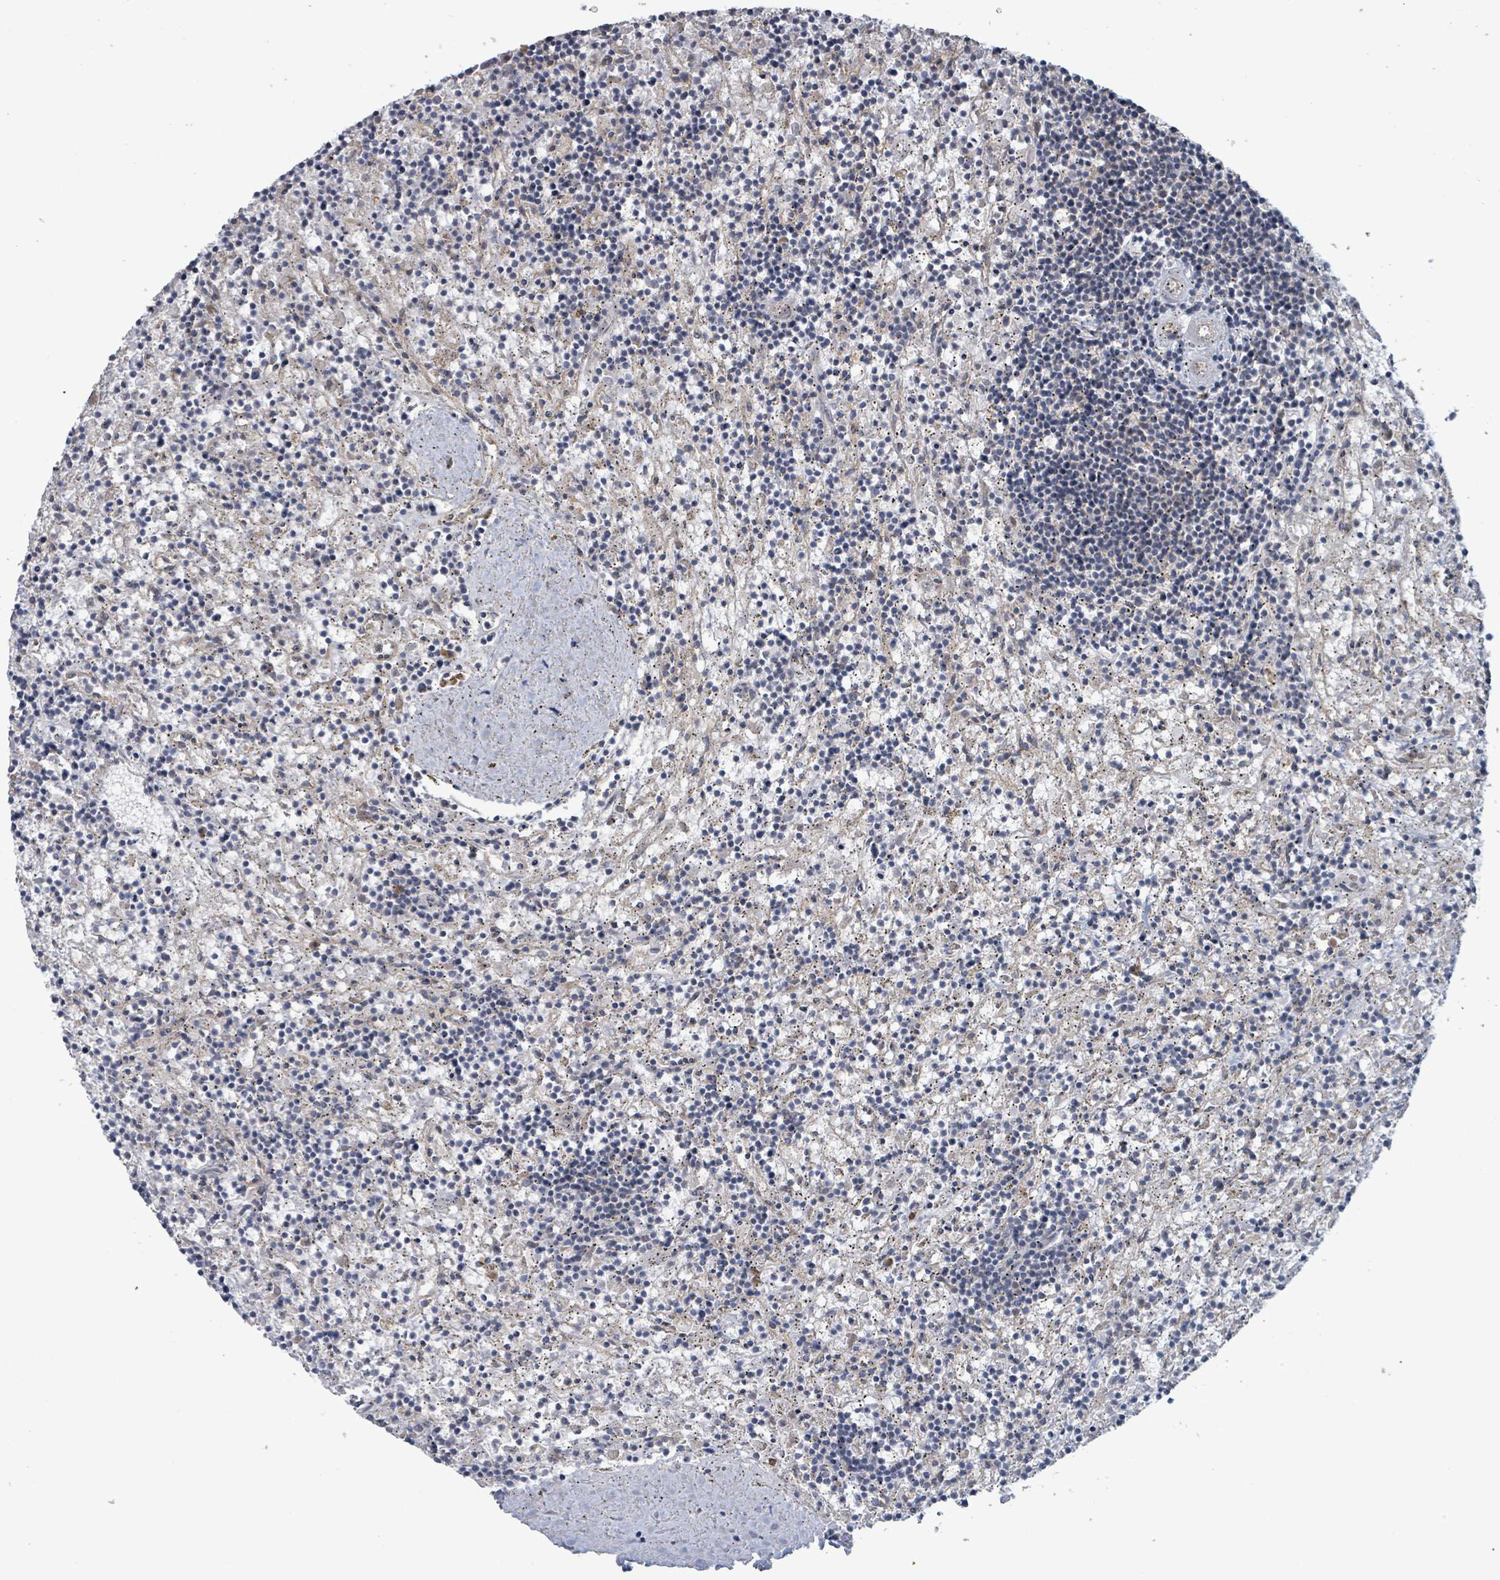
{"staining": {"intensity": "negative", "quantity": "none", "location": "none"}, "tissue": "lymphoma", "cell_type": "Tumor cells", "image_type": "cancer", "snomed": [{"axis": "morphology", "description": "Malignant lymphoma, non-Hodgkin's type, Low grade"}, {"axis": "topography", "description": "Spleen"}], "caption": "This image is of malignant lymphoma, non-Hodgkin's type (low-grade) stained with immunohistochemistry to label a protein in brown with the nuclei are counter-stained blue. There is no staining in tumor cells. (Immunohistochemistry, brightfield microscopy, high magnification).", "gene": "RPL32", "patient": {"sex": "male", "age": 76}}